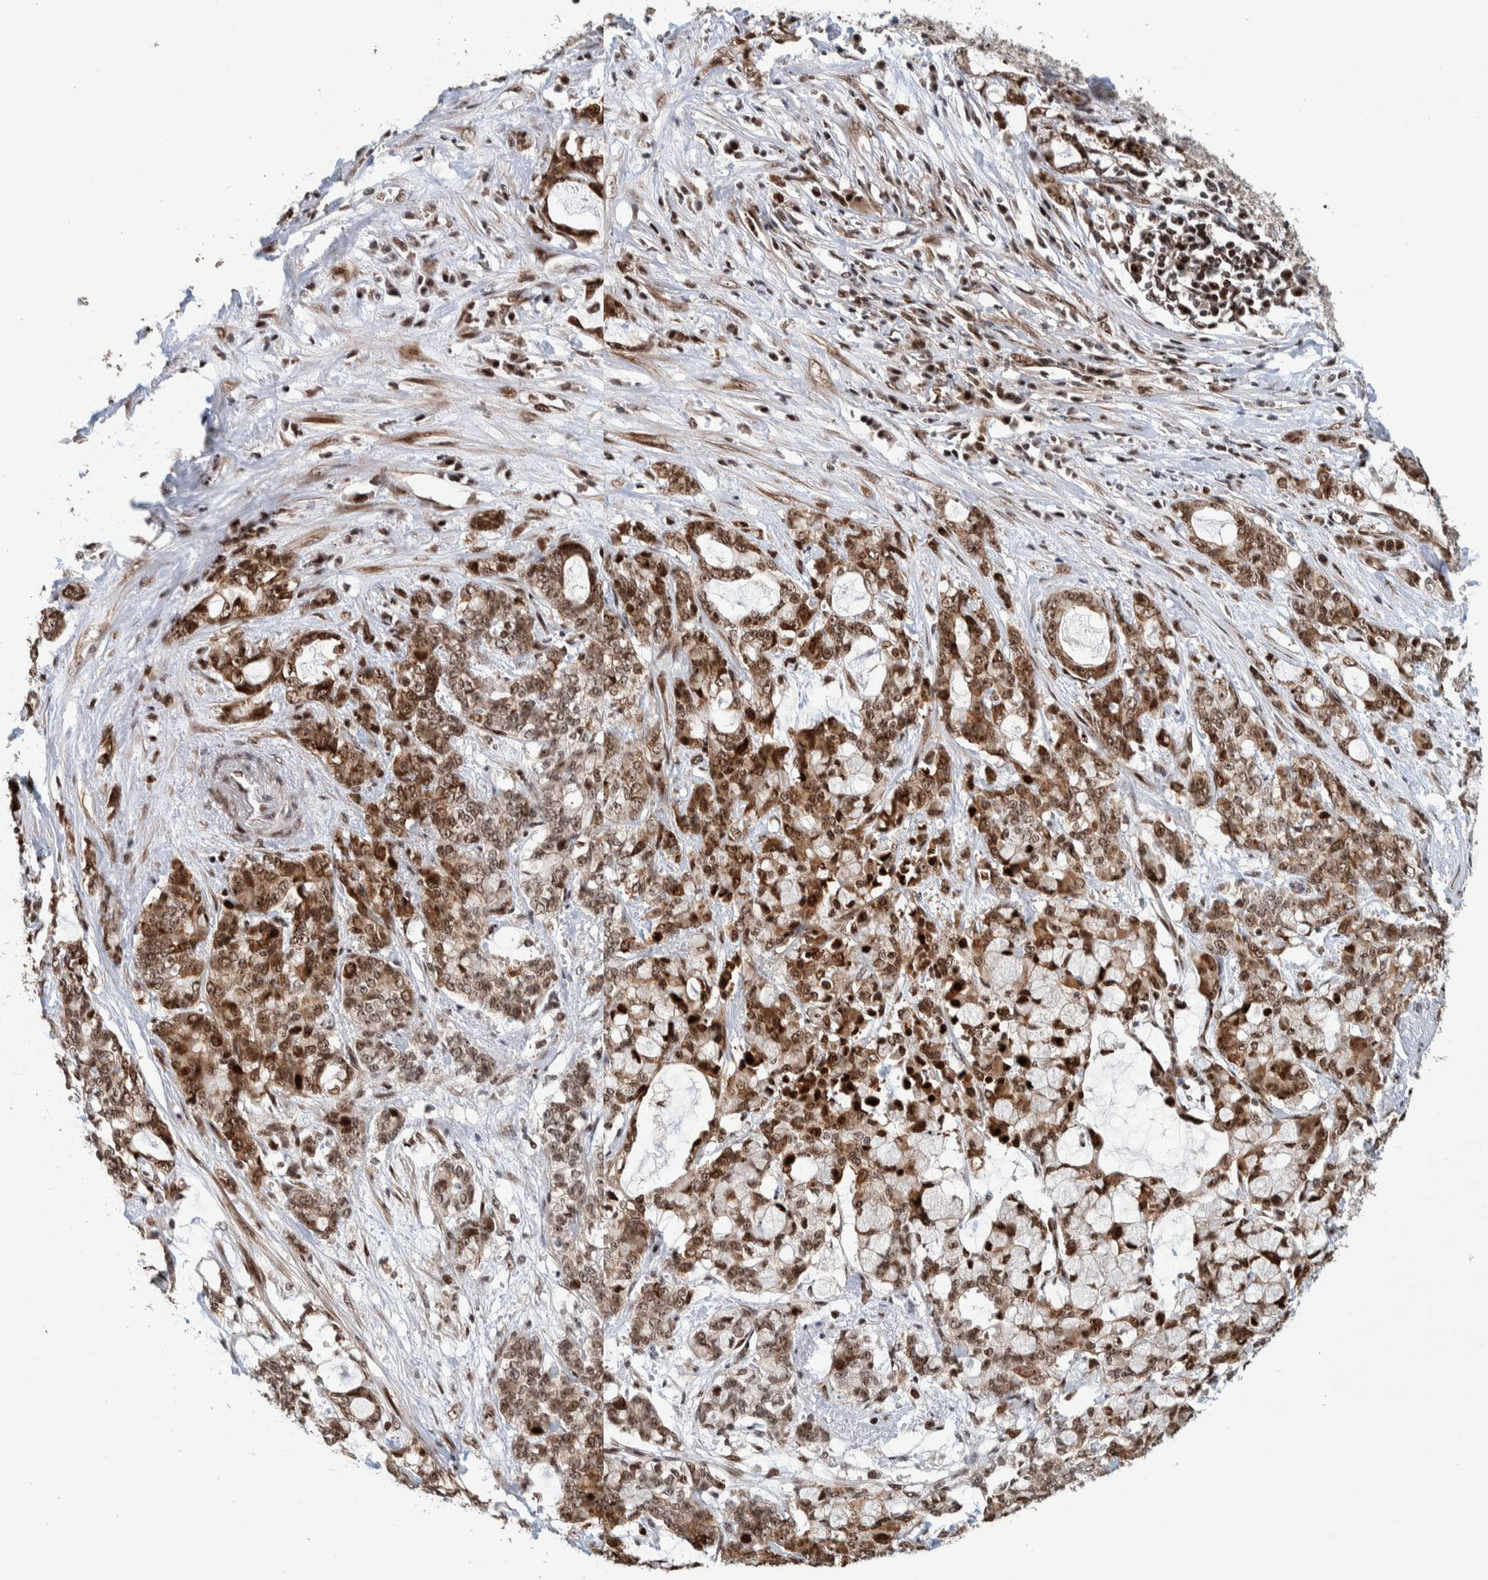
{"staining": {"intensity": "strong", "quantity": ">75%", "location": "cytoplasmic/membranous,nuclear"}, "tissue": "pancreatic cancer", "cell_type": "Tumor cells", "image_type": "cancer", "snomed": [{"axis": "morphology", "description": "Adenocarcinoma, NOS"}, {"axis": "topography", "description": "Pancreas"}], "caption": "Adenocarcinoma (pancreatic) stained with DAB immunohistochemistry (IHC) demonstrates high levels of strong cytoplasmic/membranous and nuclear staining in about >75% of tumor cells.", "gene": "CHD4", "patient": {"sex": "female", "age": 73}}